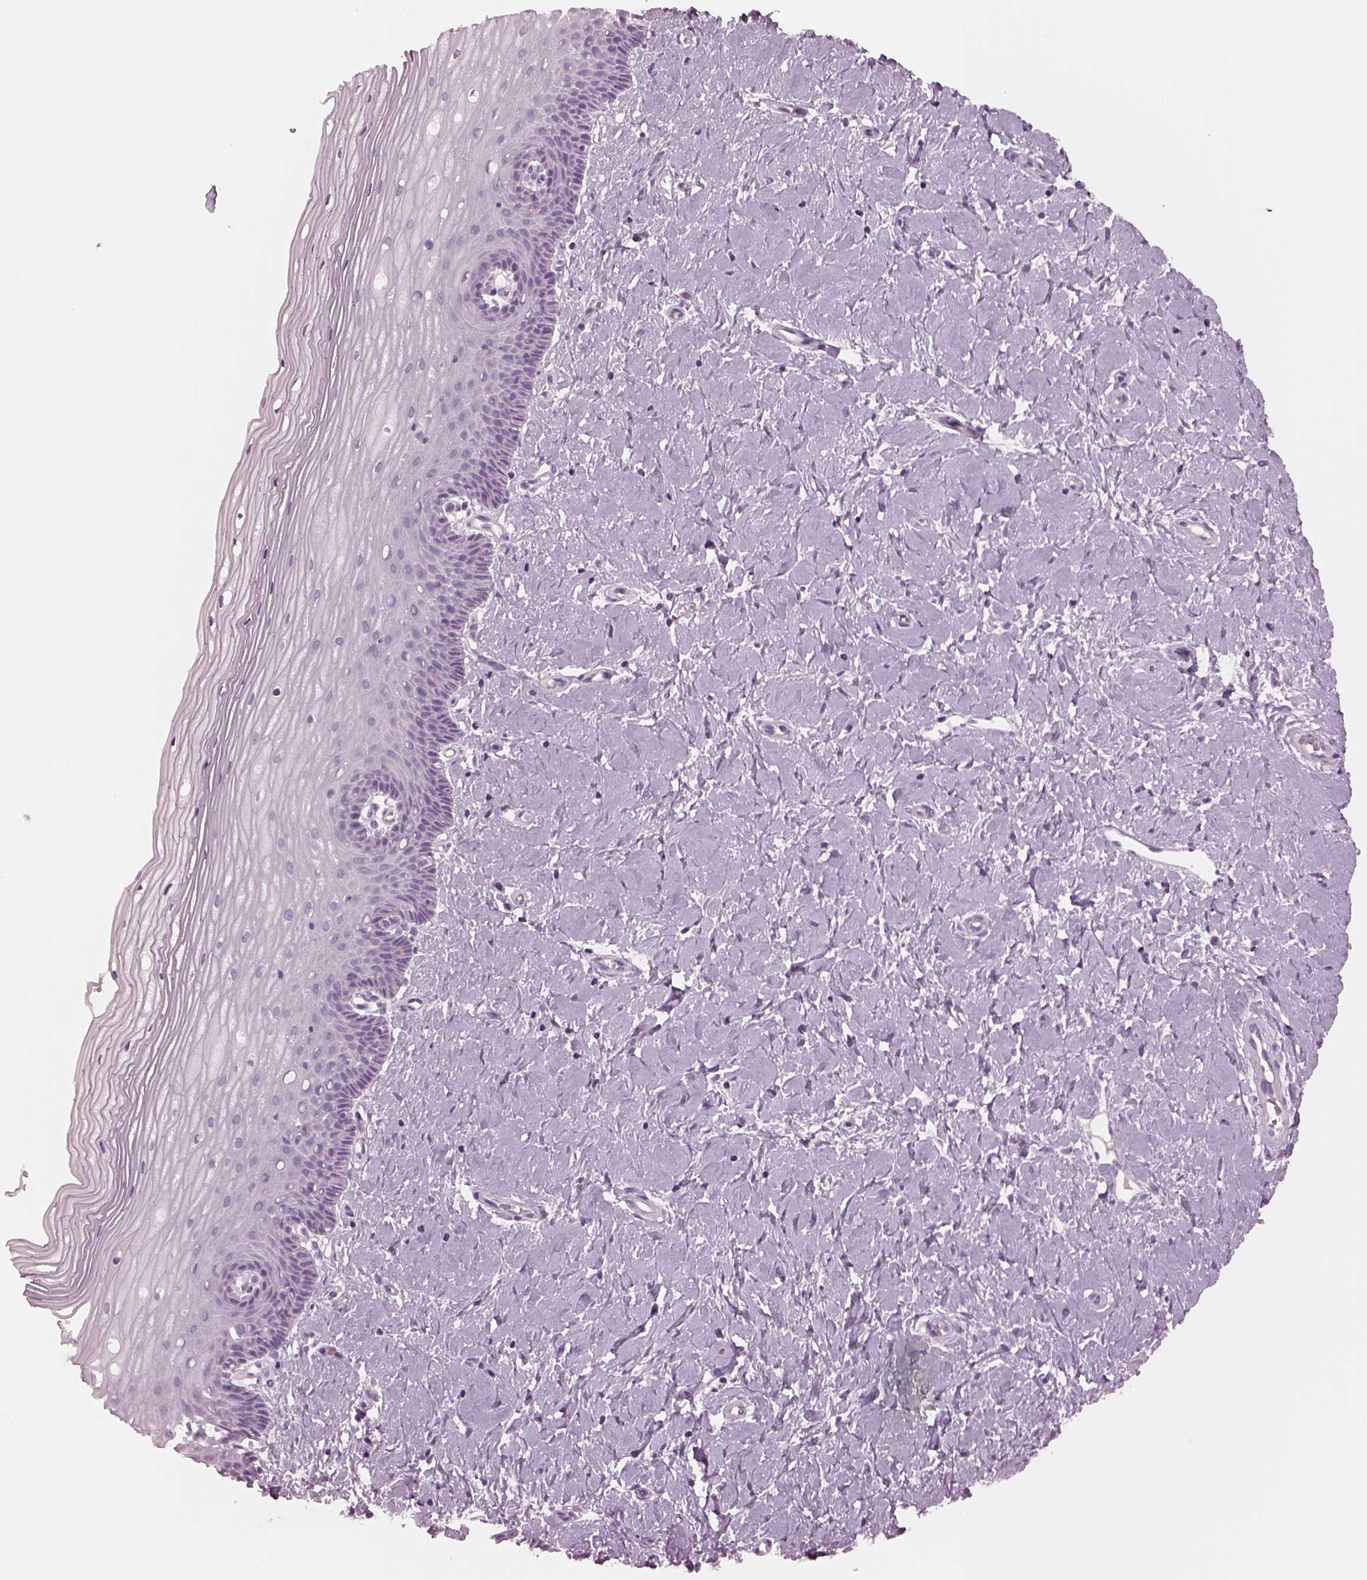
{"staining": {"intensity": "negative", "quantity": "none", "location": "none"}, "tissue": "cervix", "cell_type": "Glandular cells", "image_type": "normal", "snomed": [{"axis": "morphology", "description": "Normal tissue, NOS"}, {"axis": "topography", "description": "Cervix"}], "caption": "Immunohistochemistry (IHC) micrograph of unremarkable human cervix stained for a protein (brown), which exhibits no positivity in glandular cells.", "gene": "CYLC1", "patient": {"sex": "female", "age": 37}}